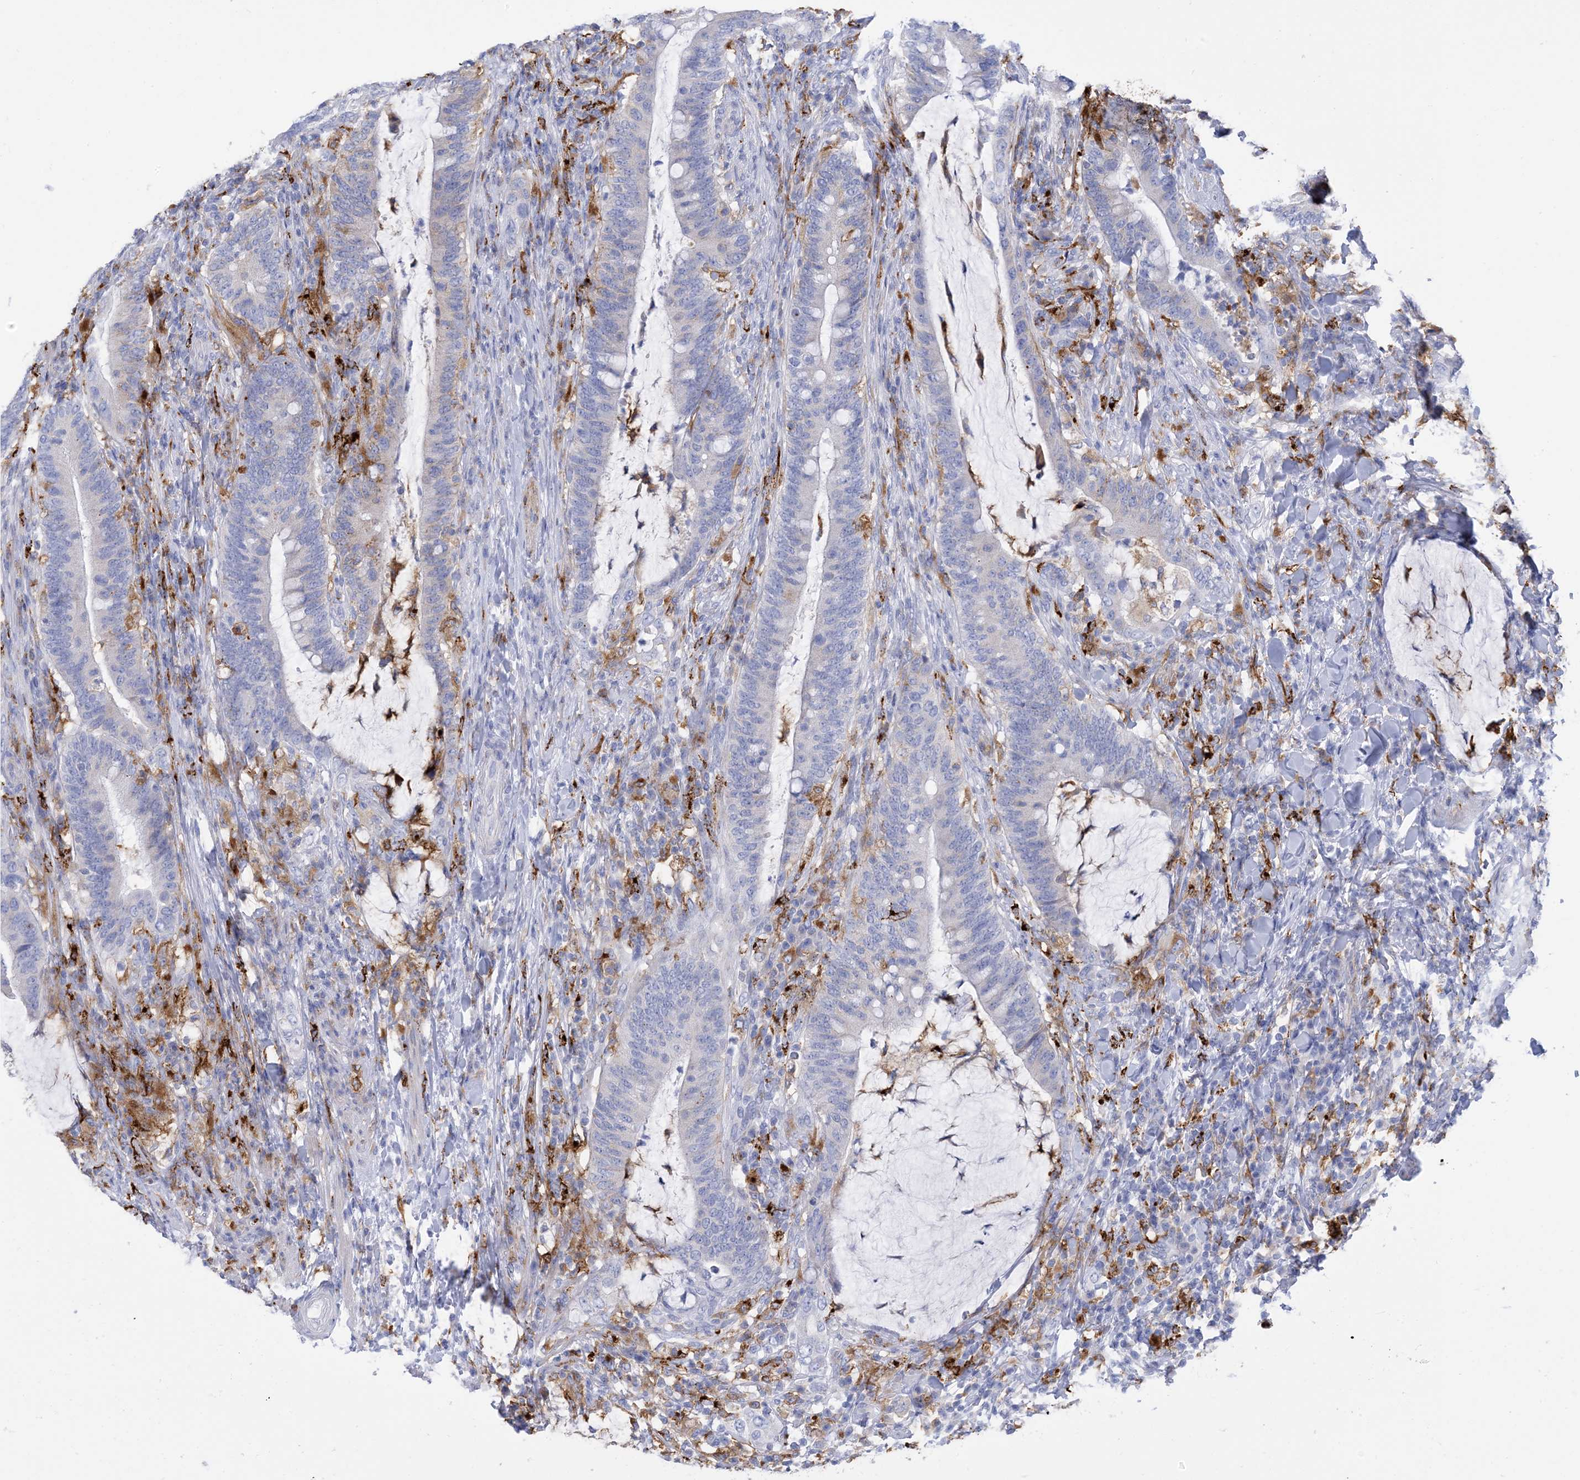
{"staining": {"intensity": "negative", "quantity": "none", "location": "none"}, "tissue": "colorectal cancer", "cell_type": "Tumor cells", "image_type": "cancer", "snomed": [{"axis": "morphology", "description": "Adenocarcinoma, NOS"}, {"axis": "topography", "description": "Colon"}], "caption": "The image shows no significant staining in tumor cells of colorectal cancer.", "gene": "DPH3", "patient": {"sex": "female", "age": 66}}